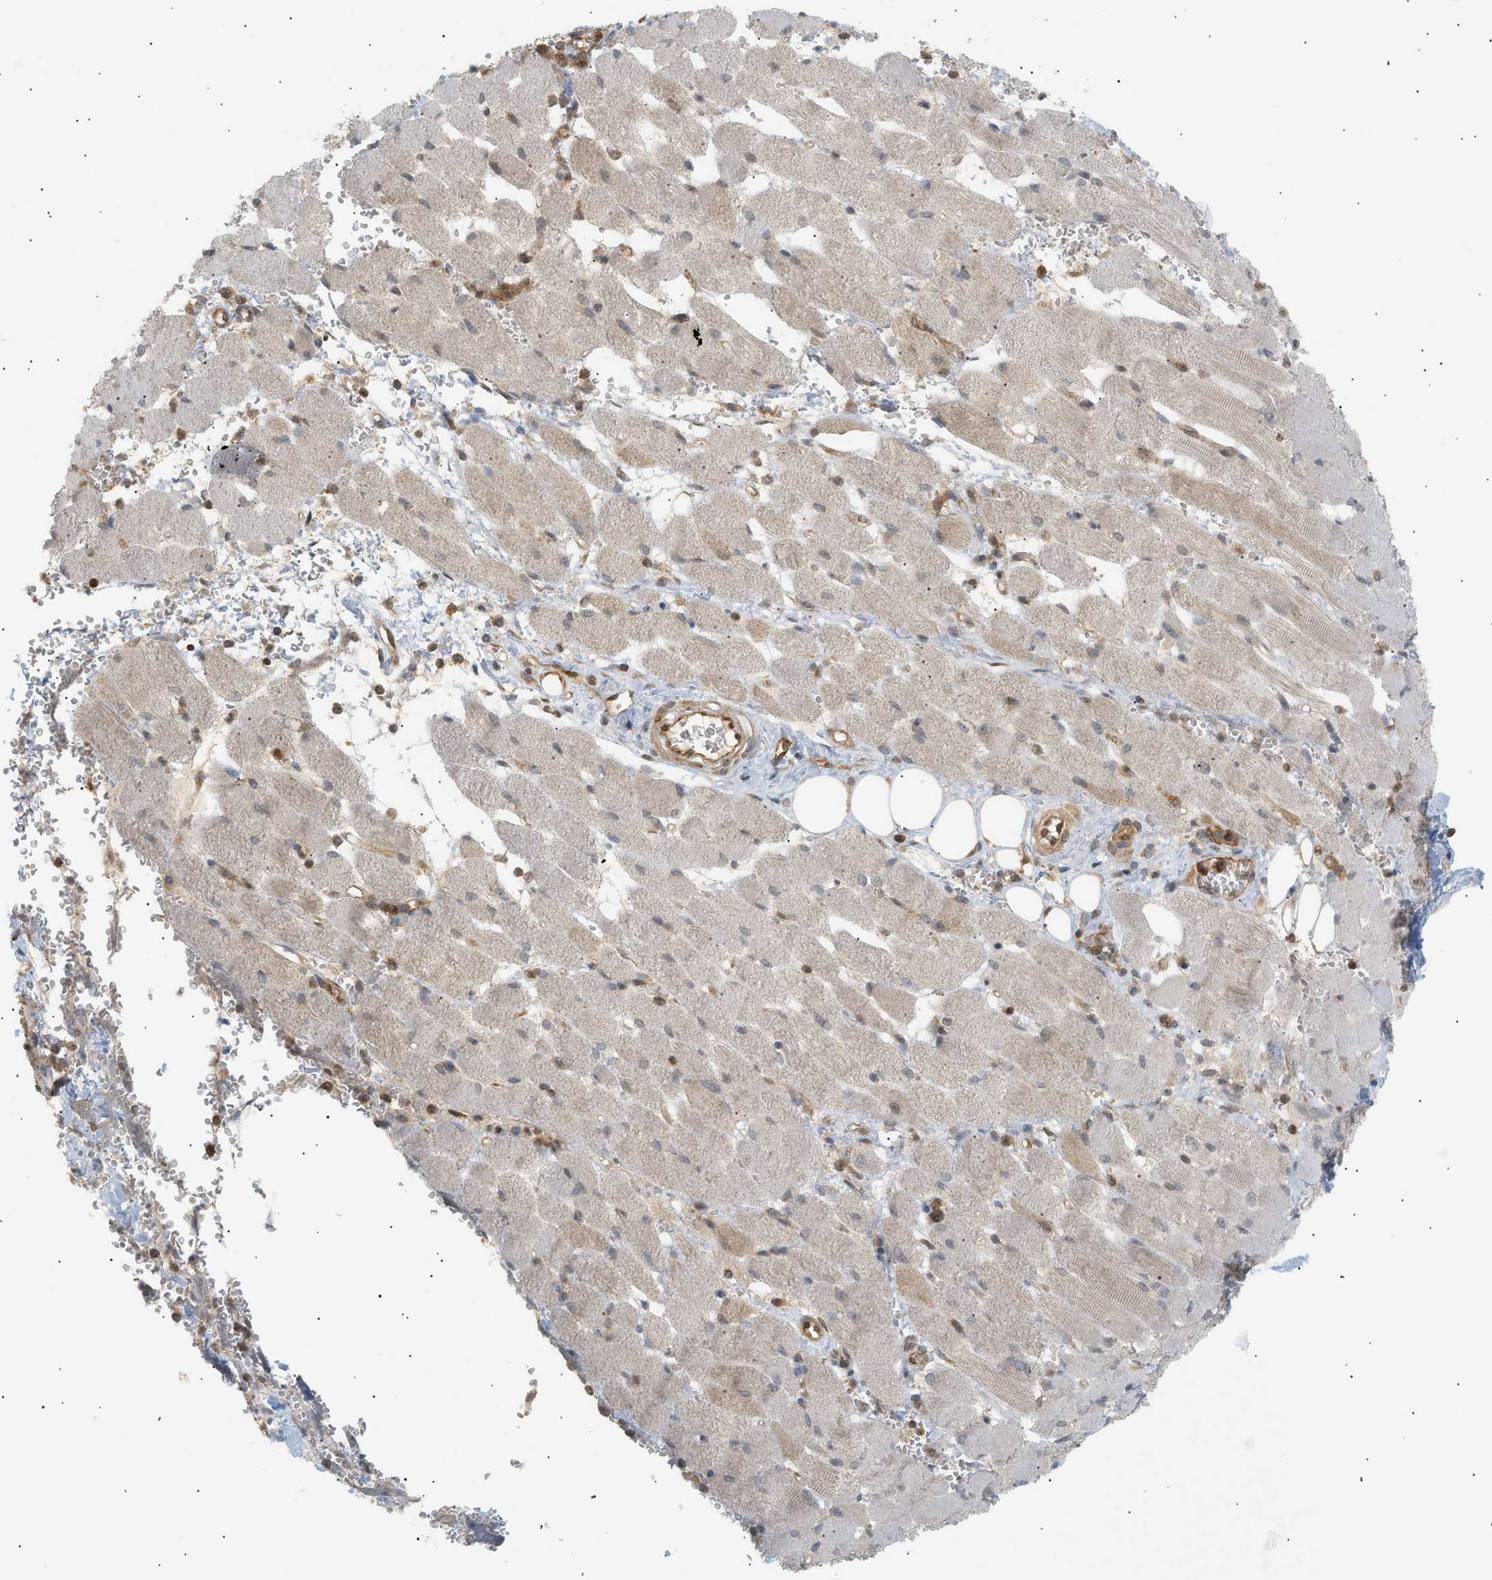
{"staining": {"intensity": "moderate", "quantity": ">75%", "location": "cytoplasmic/membranous,nuclear"}, "tissue": "adipose tissue", "cell_type": "Adipocytes", "image_type": "normal", "snomed": [{"axis": "morphology", "description": "Squamous cell carcinoma, NOS"}, {"axis": "topography", "description": "Oral tissue"}, {"axis": "topography", "description": "Head-Neck"}], "caption": "Protein analysis of unremarkable adipose tissue displays moderate cytoplasmic/membranous,nuclear expression in about >75% of adipocytes.", "gene": "SHC1", "patient": {"sex": "female", "age": 50}}